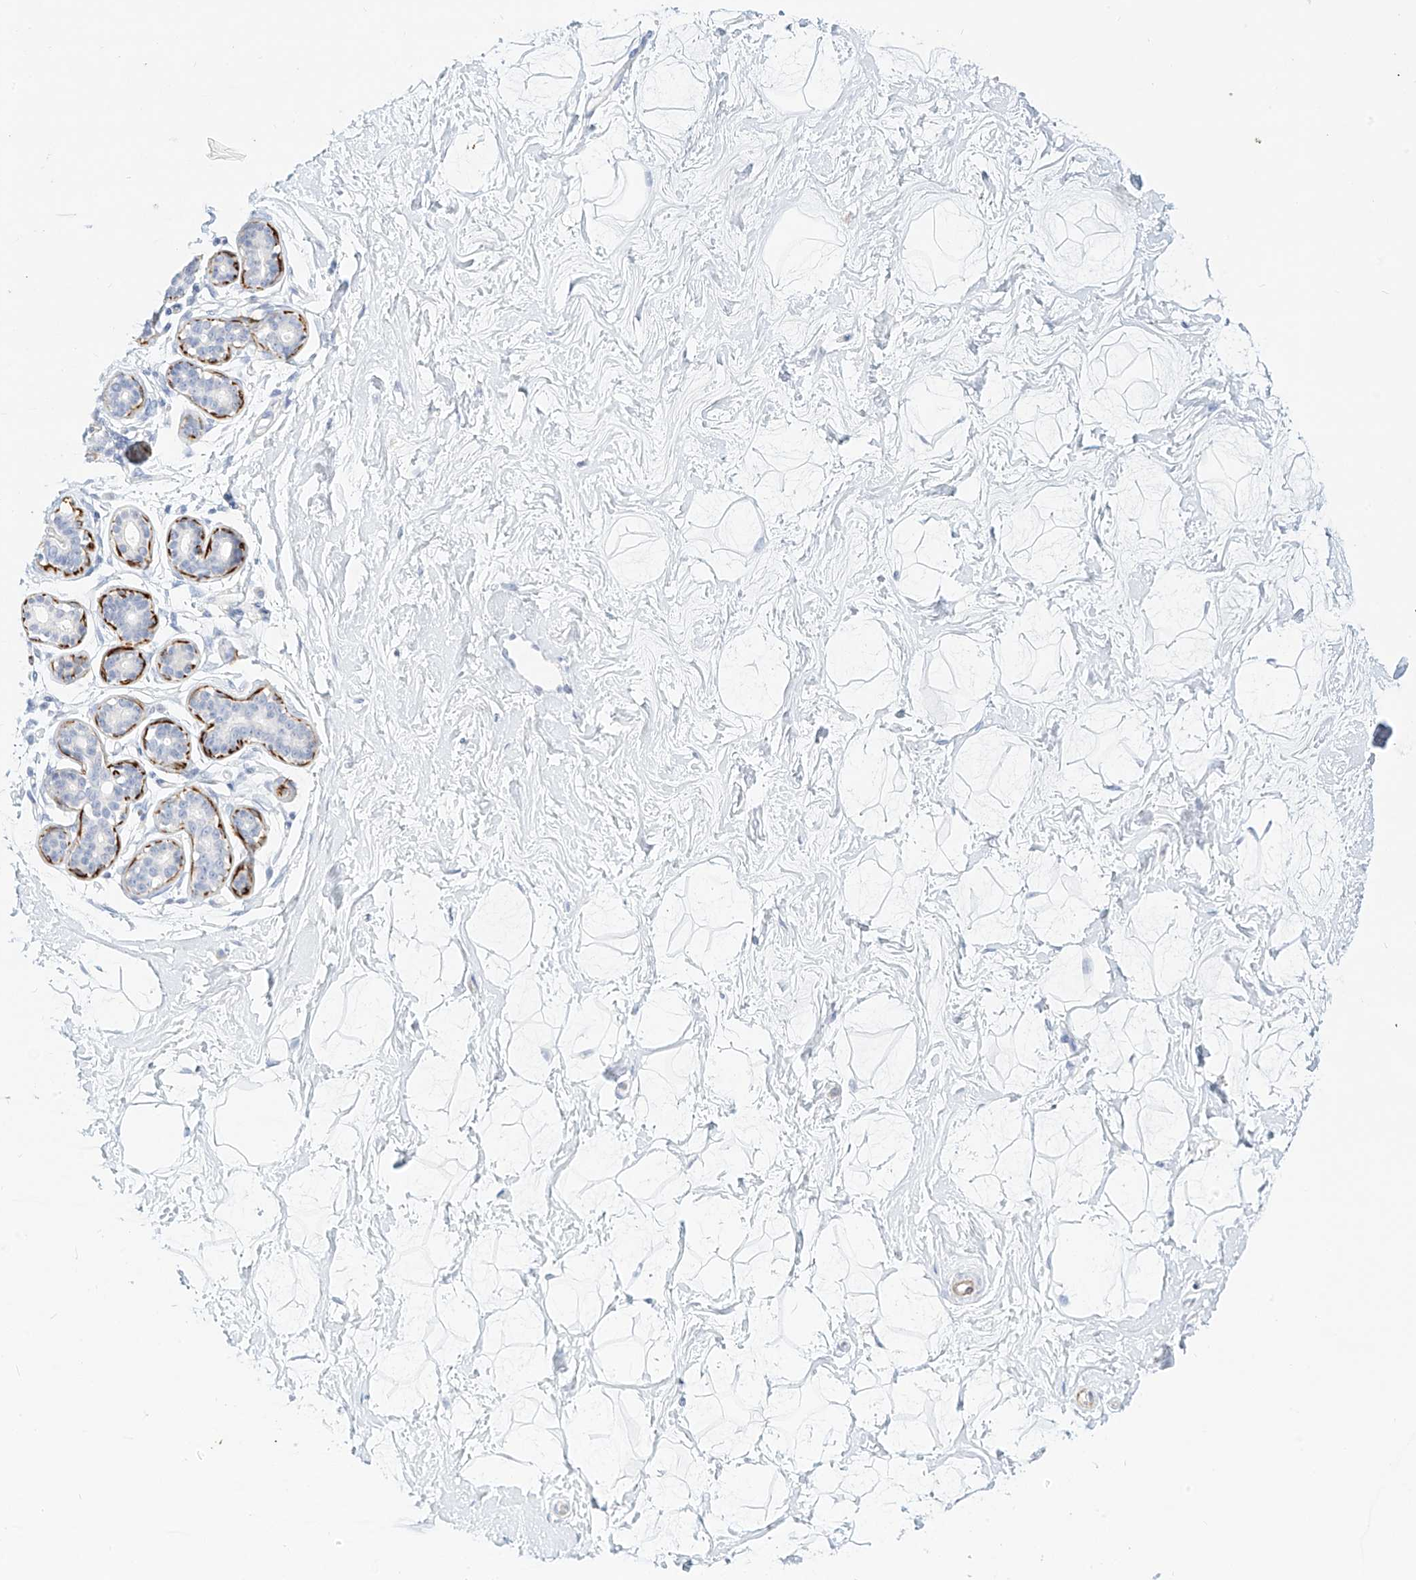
{"staining": {"intensity": "negative", "quantity": "none", "location": "none"}, "tissue": "breast", "cell_type": "Adipocytes", "image_type": "normal", "snomed": [{"axis": "morphology", "description": "Normal tissue, NOS"}, {"axis": "morphology", "description": "Adenoma, NOS"}, {"axis": "topography", "description": "Breast"}], "caption": "An image of breast stained for a protein demonstrates no brown staining in adipocytes.", "gene": "ST3GAL5", "patient": {"sex": "female", "age": 23}}